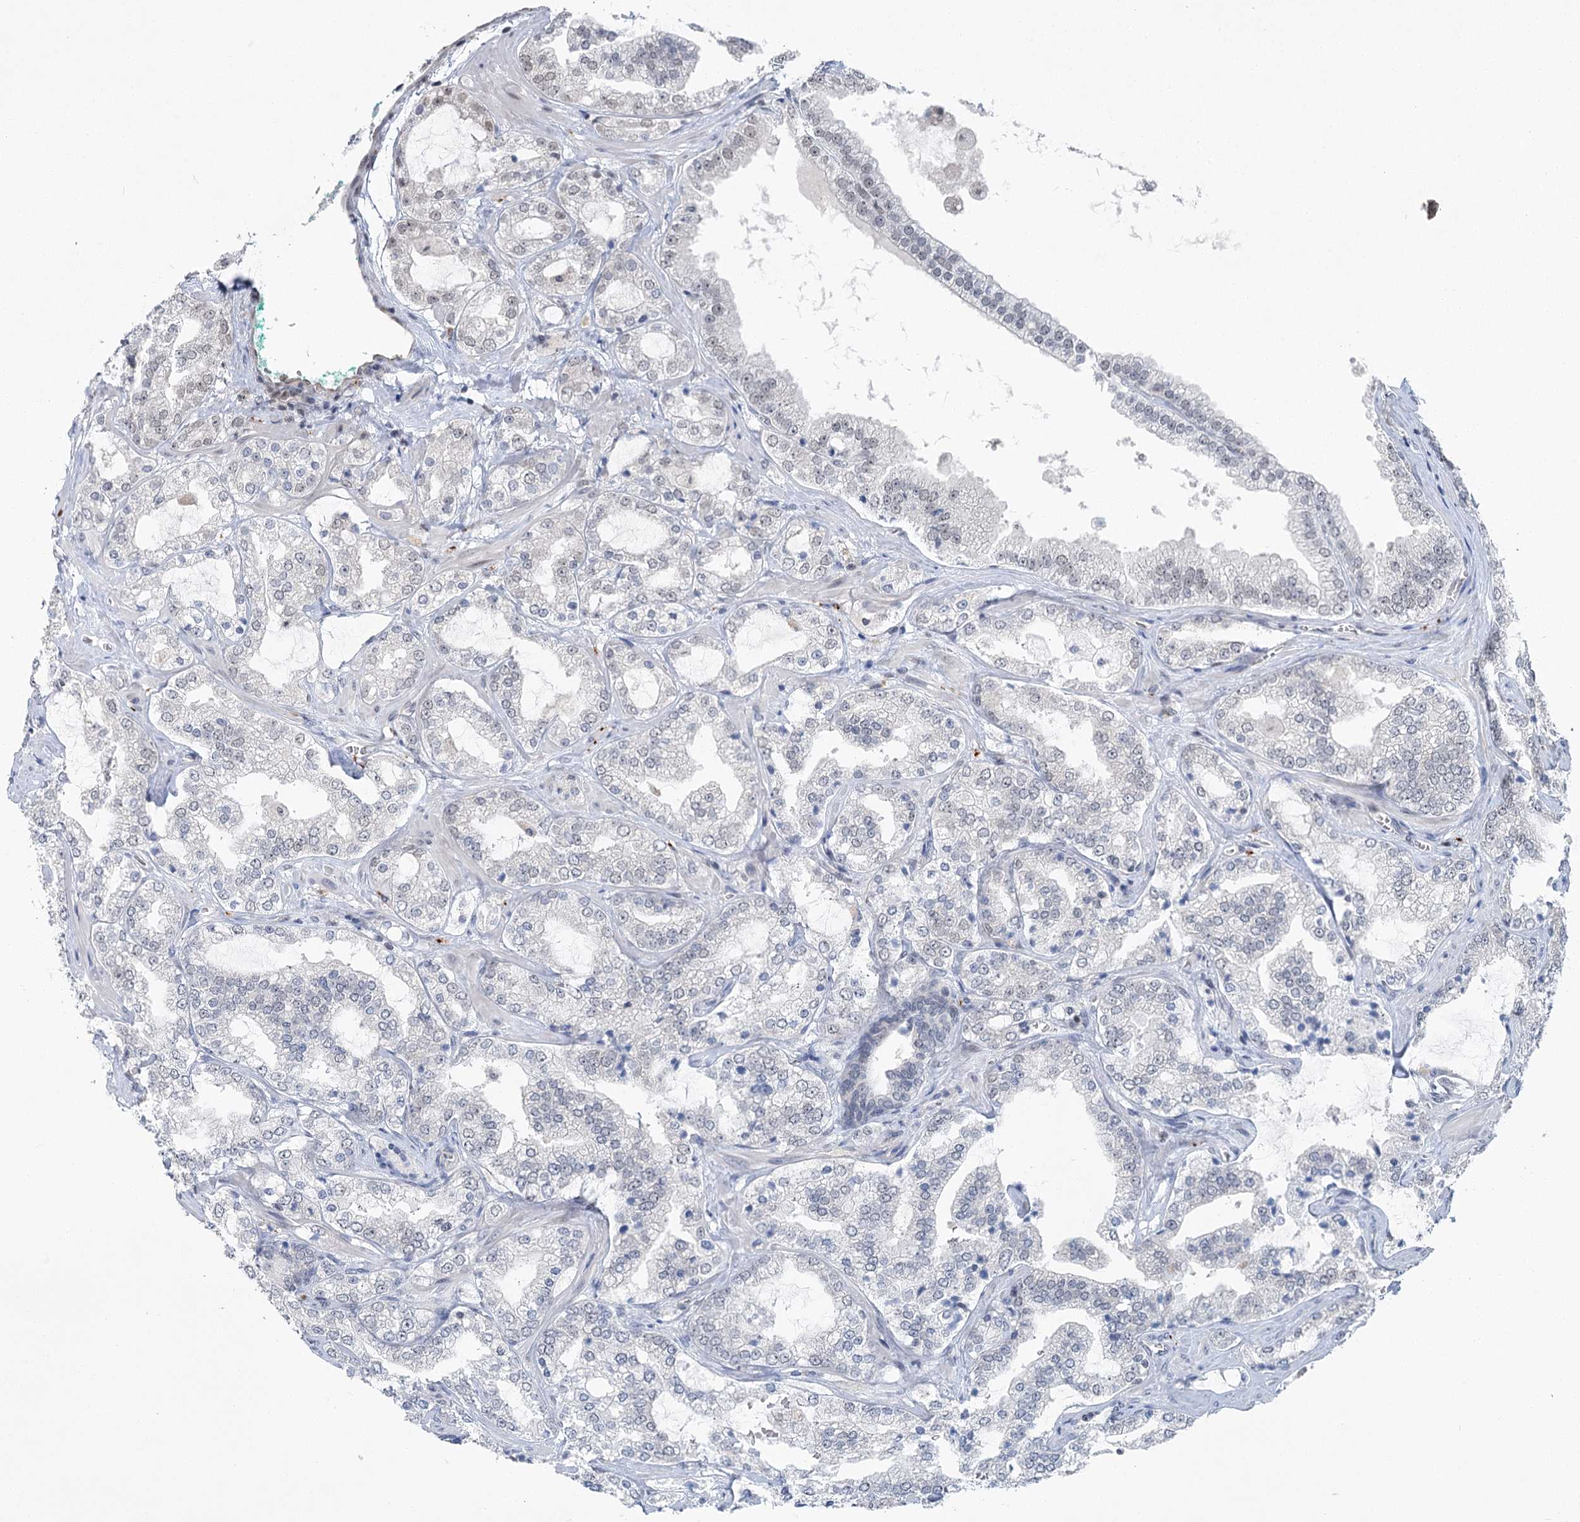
{"staining": {"intensity": "negative", "quantity": "none", "location": "none"}, "tissue": "prostate cancer", "cell_type": "Tumor cells", "image_type": "cancer", "snomed": [{"axis": "morphology", "description": "Adenocarcinoma, High grade"}, {"axis": "topography", "description": "Prostate"}], "caption": "This is a photomicrograph of immunohistochemistry staining of adenocarcinoma (high-grade) (prostate), which shows no positivity in tumor cells.", "gene": "PDS5A", "patient": {"sex": "male", "age": 64}}